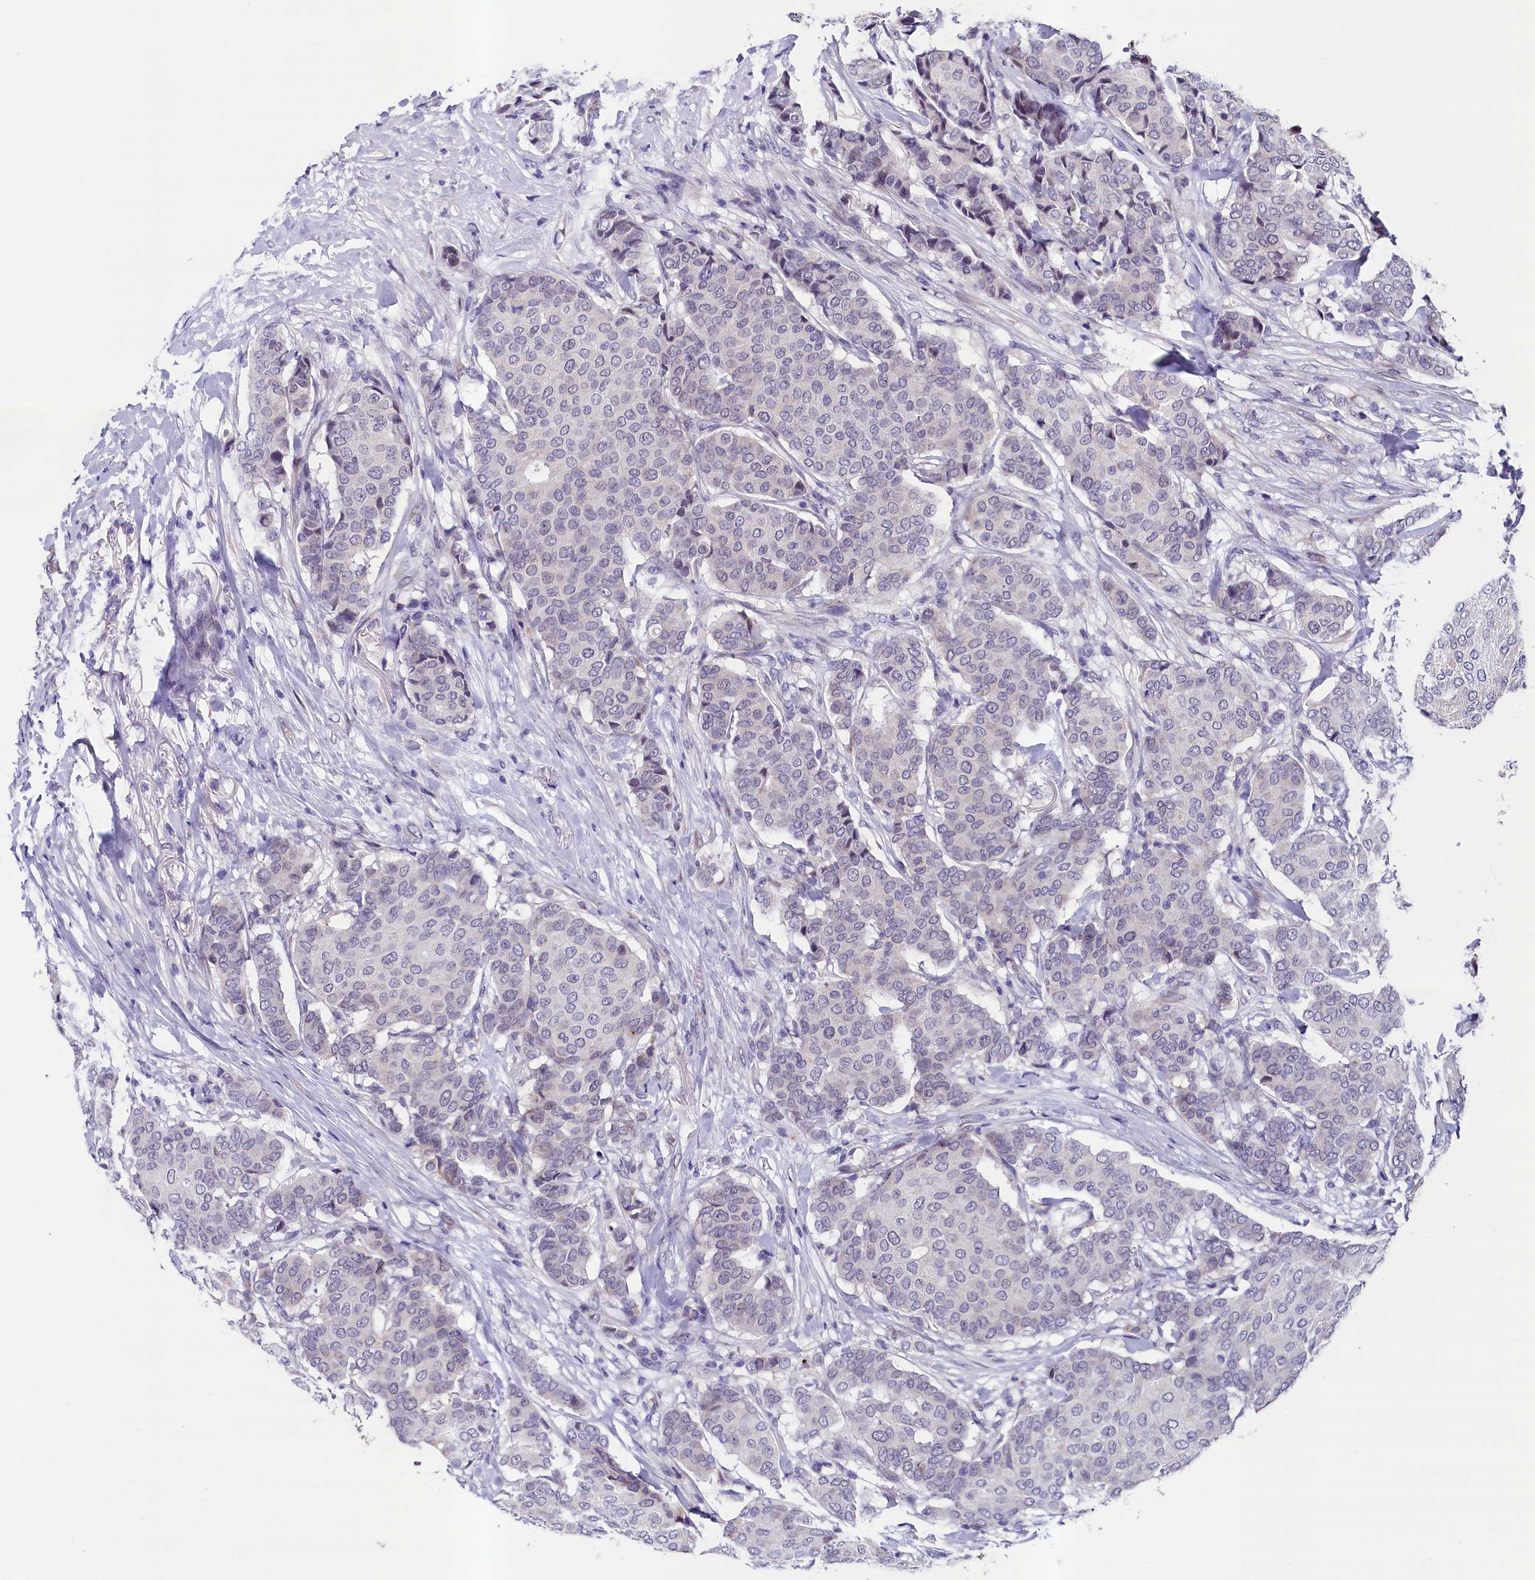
{"staining": {"intensity": "negative", "quantity": "none", "location": "none"}, "tissue": "breast cancer", "cell_type": "Tumor cells", "image_type": "cancer", "snomed": [{"axis": "morphology", "description": "Duct carcinoma"}, {"axis": "topography", "description": "Breast"}], "caption": "DAB immunohistochemical staining of human breast invasive ductal carcinoma exhibits no significant staining in tumor cells.", "gene": "SCD5", "patient": {"sex": "female", "age": 75}}